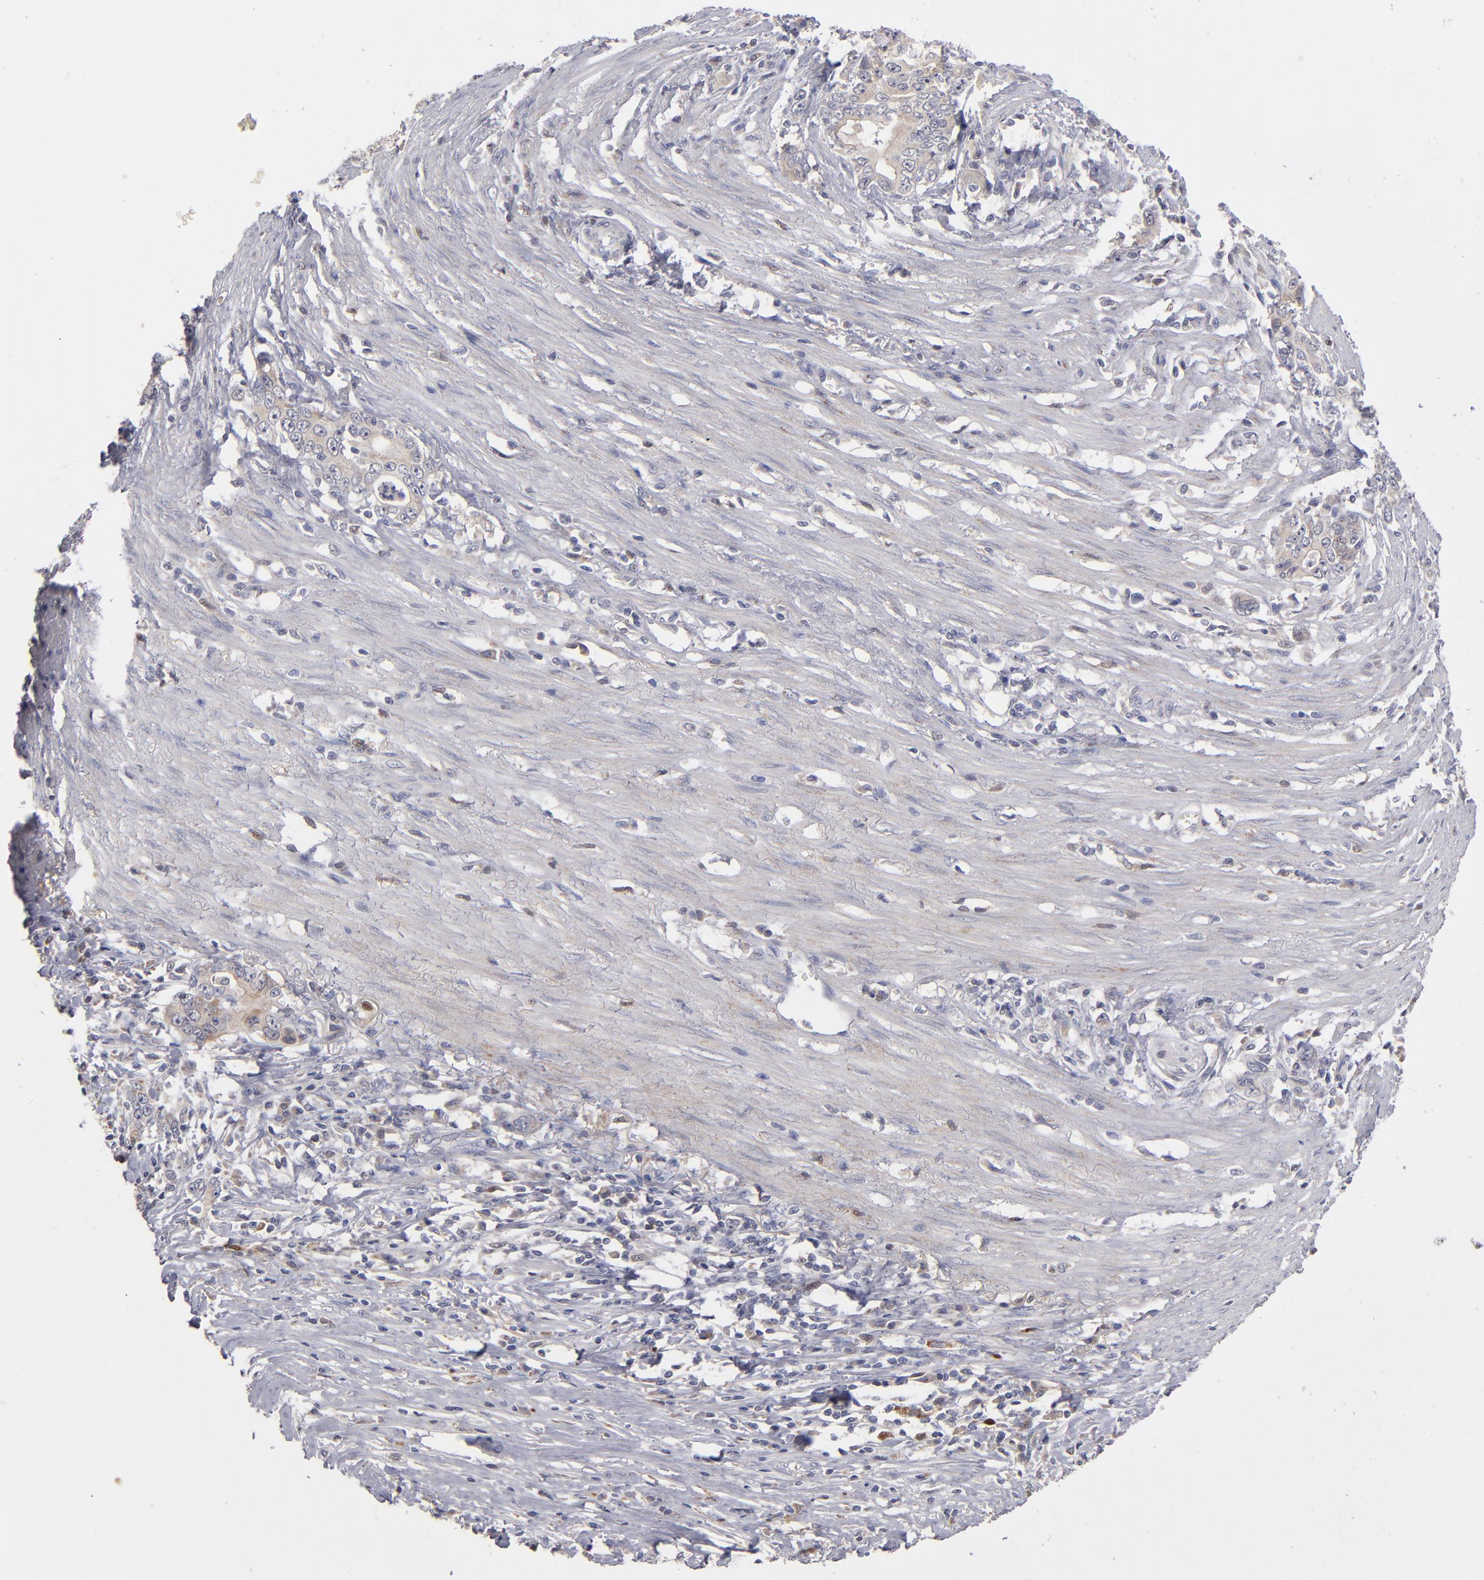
{"staining": {"intensity": "weak", "quantity": "<25%", "location": "cytoplasmic/membranous"}, "tissue": "stomach cancer", "cell_type": "Tumor cells", "image_type": "cancer", "snomed": [{"axis": "morphology", "description": "Adenocarcinoma, NOS"}, {"axis": "topography", "description": "Stomach, lower"}], "caption": "High magnification brightfield microscopy of stomach cancer (adenocarcinoma) stained with DAB (3,3'-diaminobenzidine) (brown) and counterstained with hematoxylin (blue): tumor cells show no significant positivity.", "gene": "EXD2", "patient": {"sex": "female", "age": 72}}